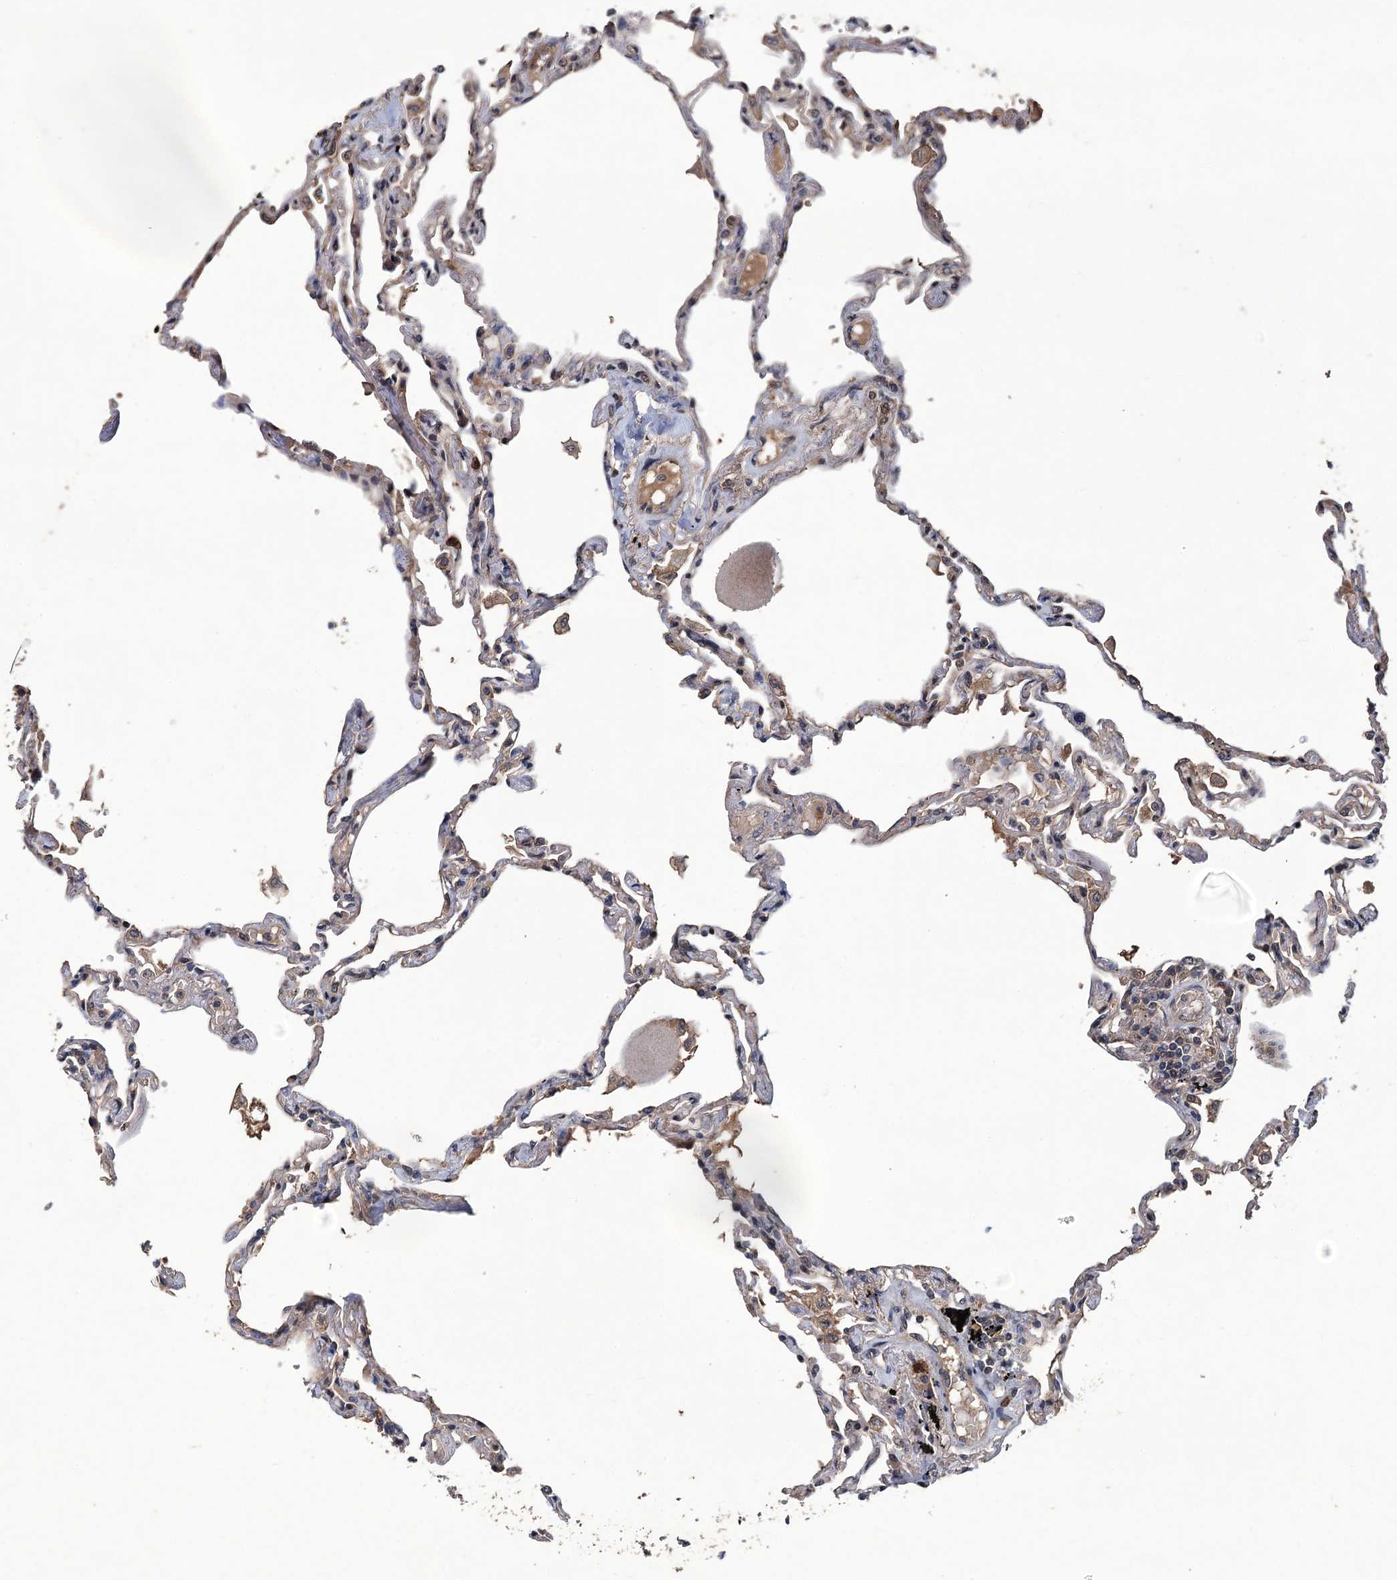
{"staining": {"intensity": "moderate", "quantity": "<25%", "location": "cytoplasmic/membranous"}, "tissue": "lung", "cell_type": "Alveolar cells", "image_type": "normal", "snomed": [{"axis": "morphology", "description": "Normal tissue, NOS"}, {"axis": "topography", "description": "Lung"}], "caption": "Moderate cytoplasmic/membranous protein staining is identified in about <25% of alveolar cells in lung.", "gene": "ZNF438", "patient": {"sex": "female", "age": 67}}